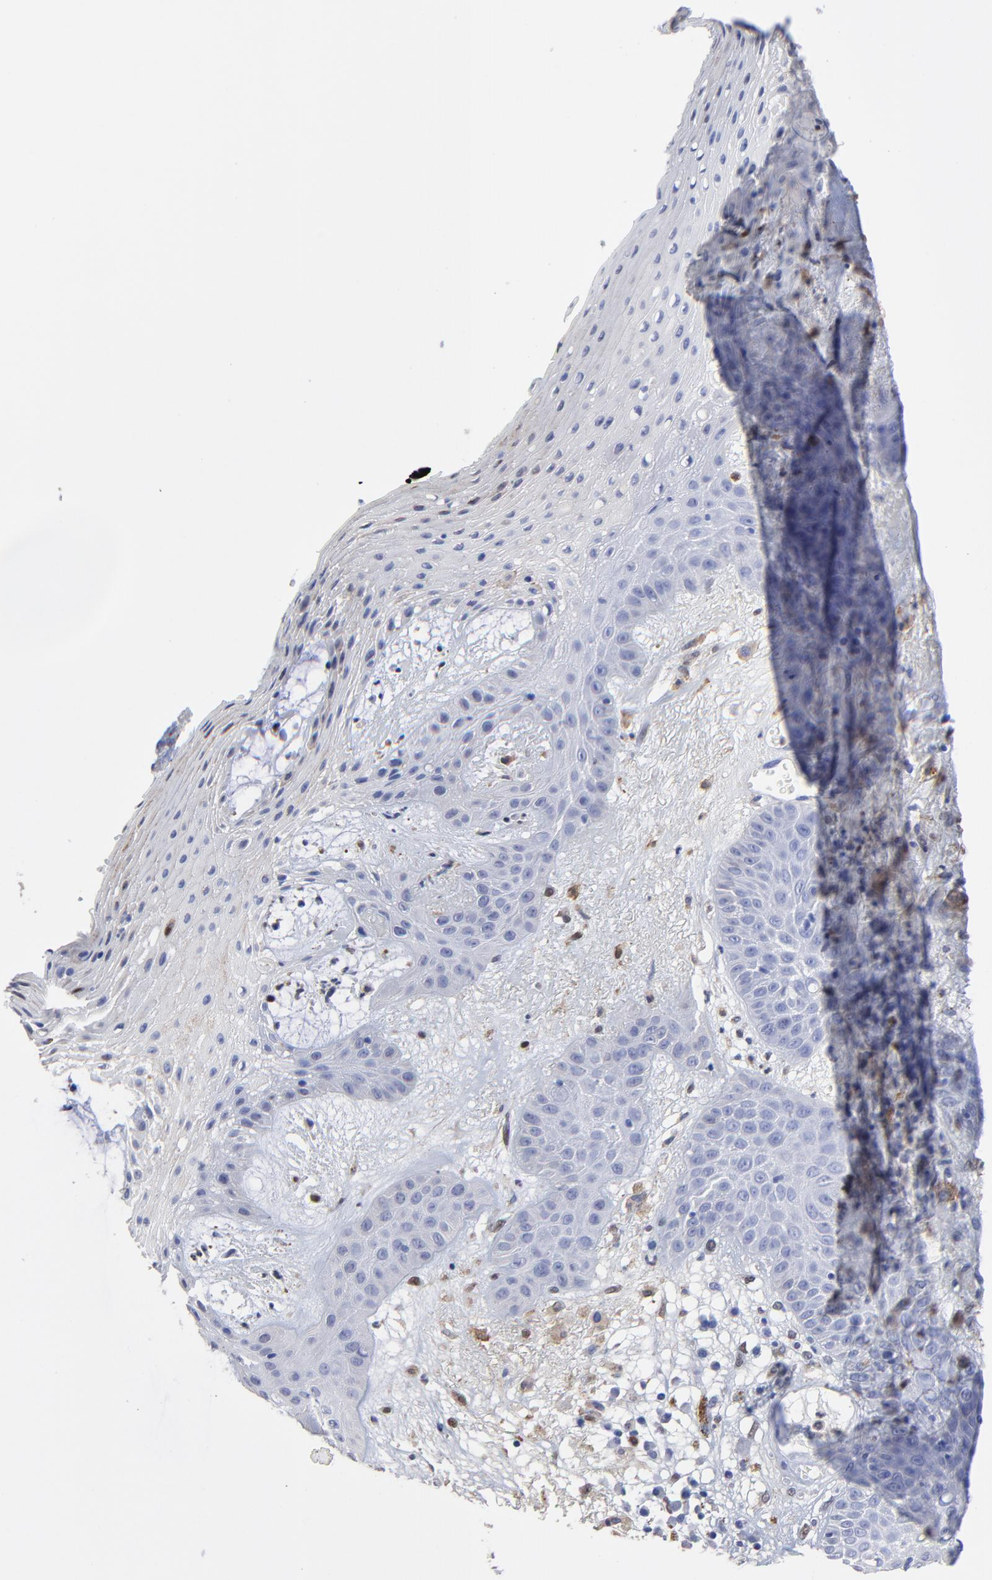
{"staining": {"intensity": "negative", "quantity": "none", "location": "none"}, "tissue": "skin cancer", "cell_type": "Tumor cells", "image_type": "cancer", "snomed": [{"axis": "morphology", "description": "Squamous cell carcinoma, NOS"}, {"axis": "topography", "description": "Skin"}], "caption": "High magnification brightfield microscopy of squamous cell carcinoma (skin) stained with DAB (brown) and counterstained with hematoxylin (blue): tumor cells show no significant positivity.", "gene": "SMARCA1", "patient": {"sex": "male", "age": 65}}